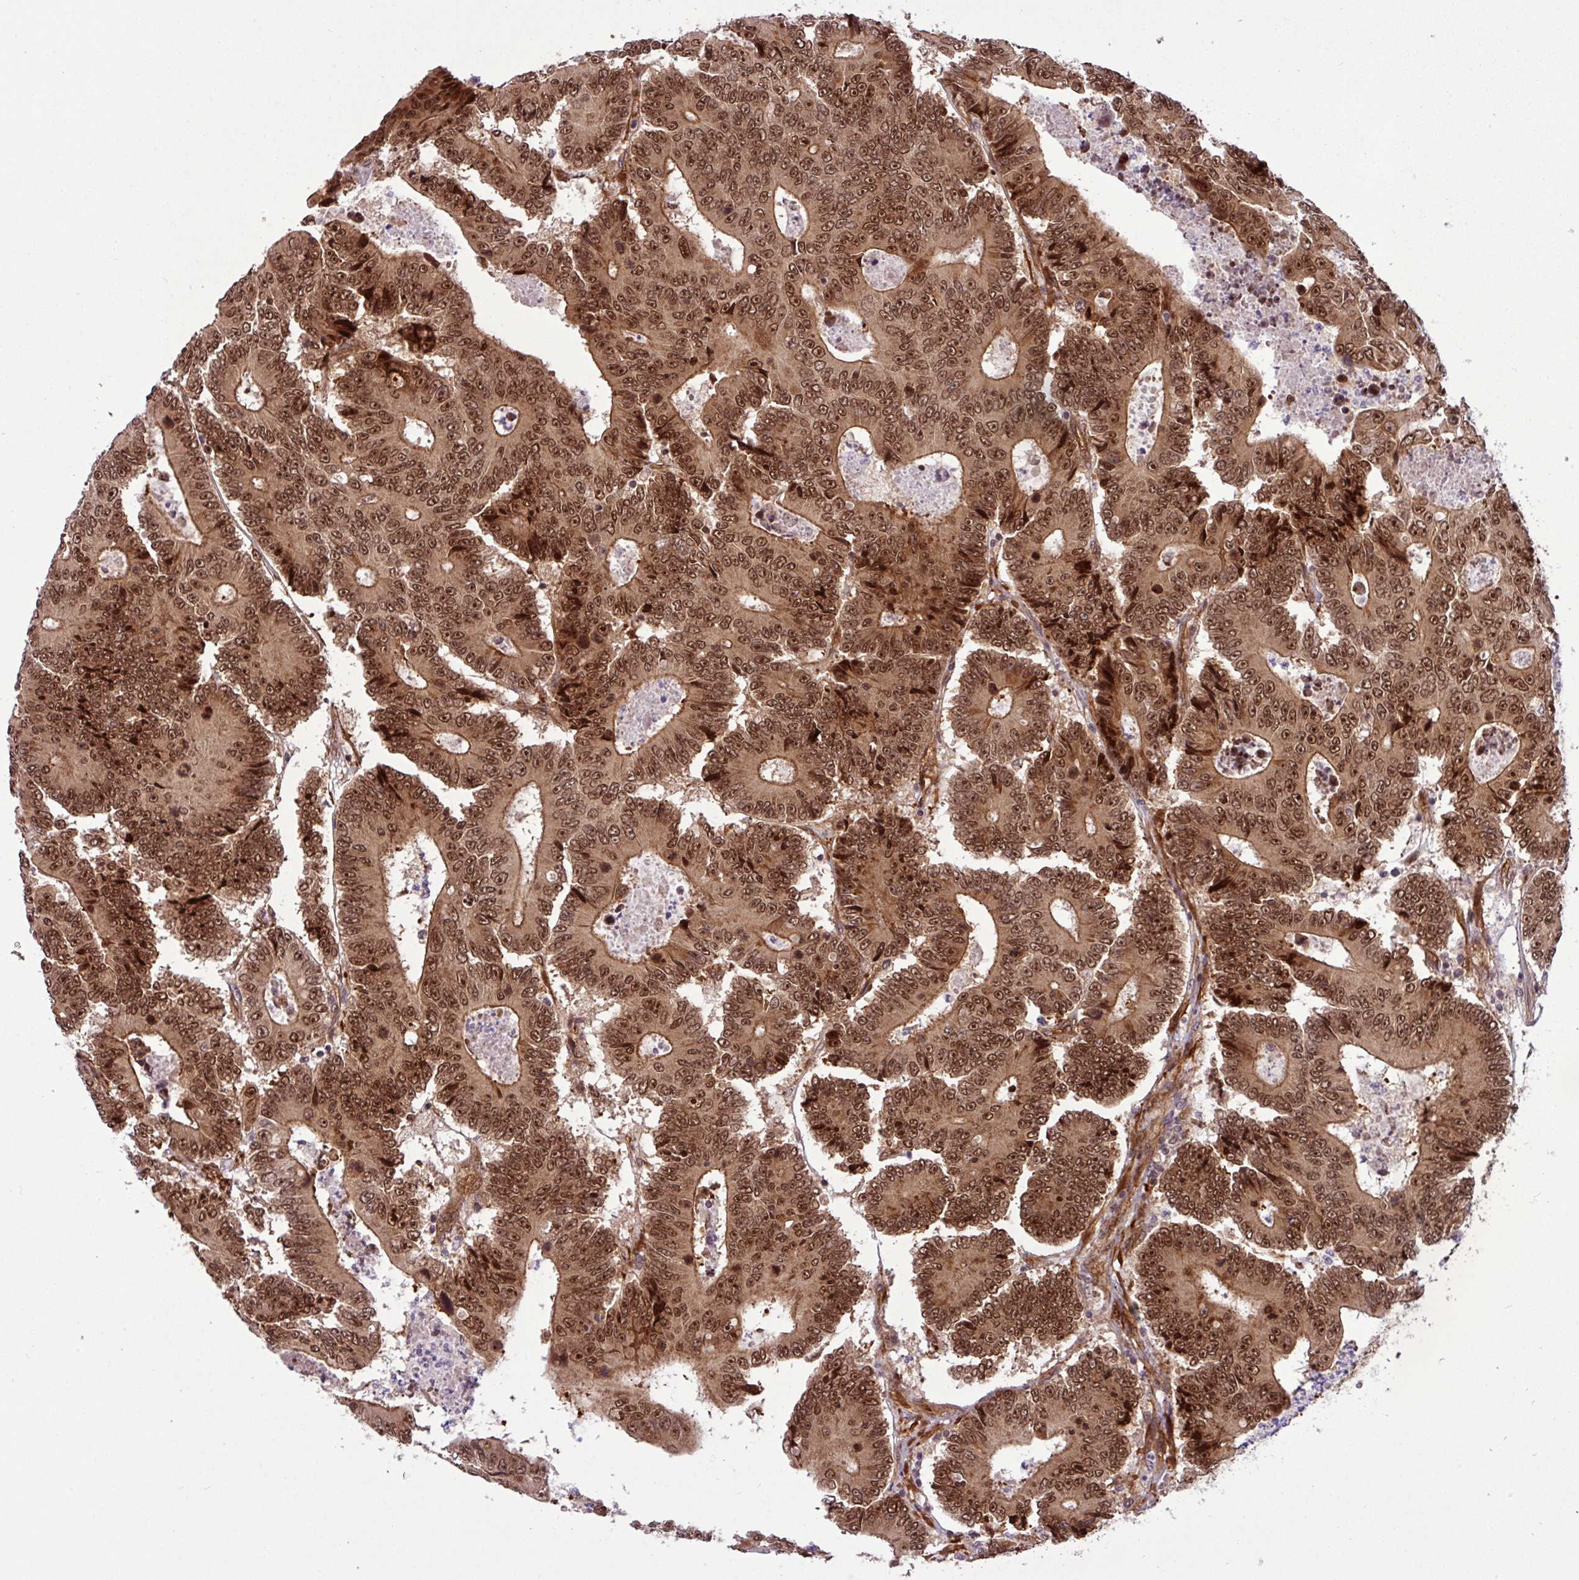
{"staining": {"intensity": "moderate", "quantity": ">75%", "location": "cytoplasmic/membranous,nuclear"}, "tissue": "colorectal cancer", "cell_type": "Tumor cells", "image_type": "cancer", "snomed": [{"axis": "morphology", "description": "Adenocarcinoma, NOS"}, {"axis": "topography", "description": "Colon"}], "caption": "Immunohistochemistry (IHC) (DAB) staining of colorectal cancer demonstrates moderate cytoplasmic/membranous and nuclear protein positivity in about >75% of tumor cells.", "gene": "C7orf50", "patient": {"sex": "male", "age": 83}}